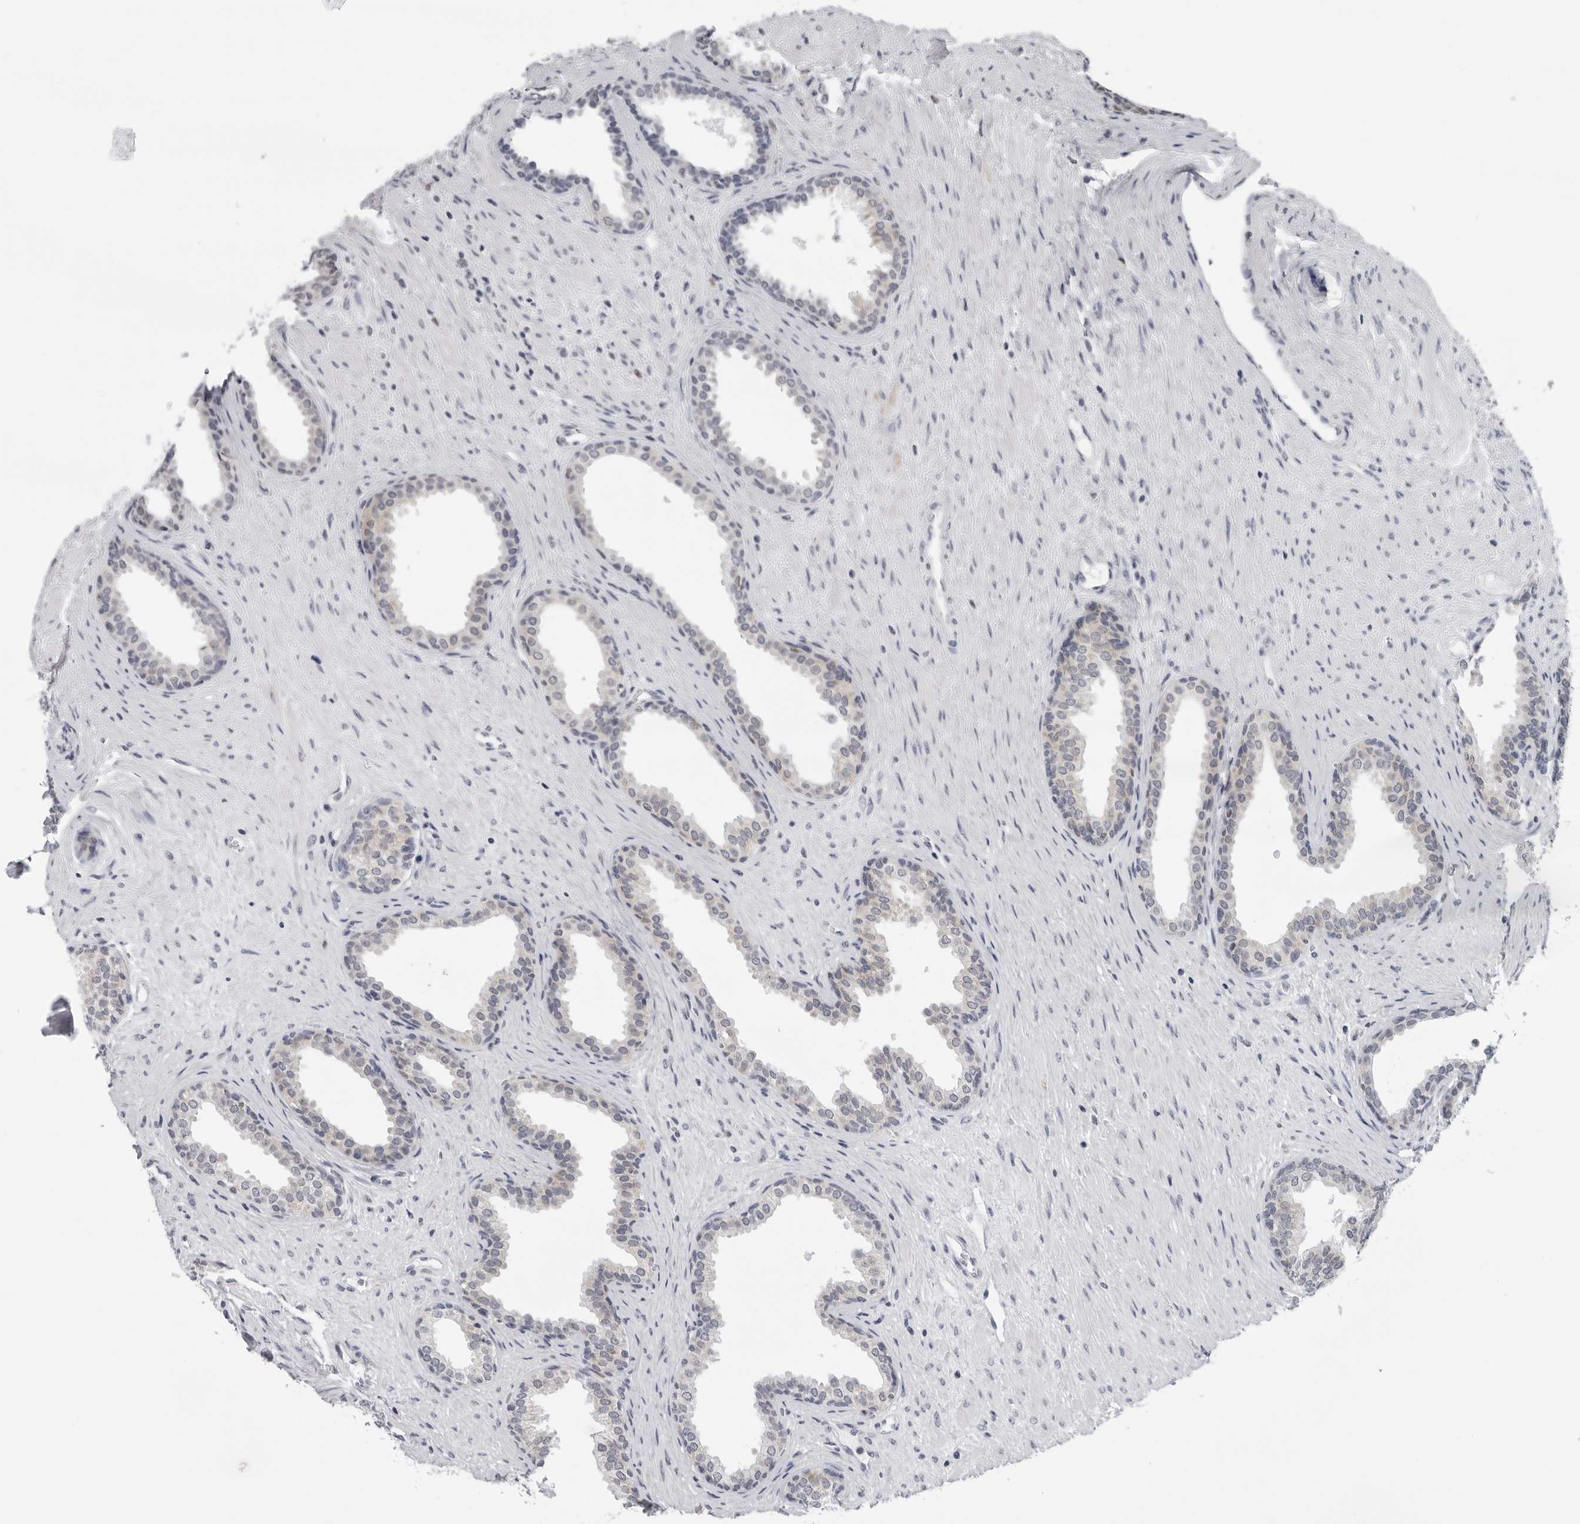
{"staining": {"intensity": "weak", "quantity": "<25%", "location": "cytoplasmic/membranous"}, "tissue": "prostate", "cell_type": "Glandular cells", "image_type": "normal", "snomed": [{"axis": "morphology", "description": "Normal tissue, NOS"}, {"axis": "topography", "description": "Prostate"}], "caption": "High magnification brightfield microscopy of normal prostate stained with DAB (3,3'-diaminobenzidine) (brown) and counterstained with hematoxylin (blue): glandular cells show no significant positivity. (Brightfield microscopy of DAB IHC at high magnification).", "gene": "CPT2", "patient": {"sex": "male", "age": 76}}